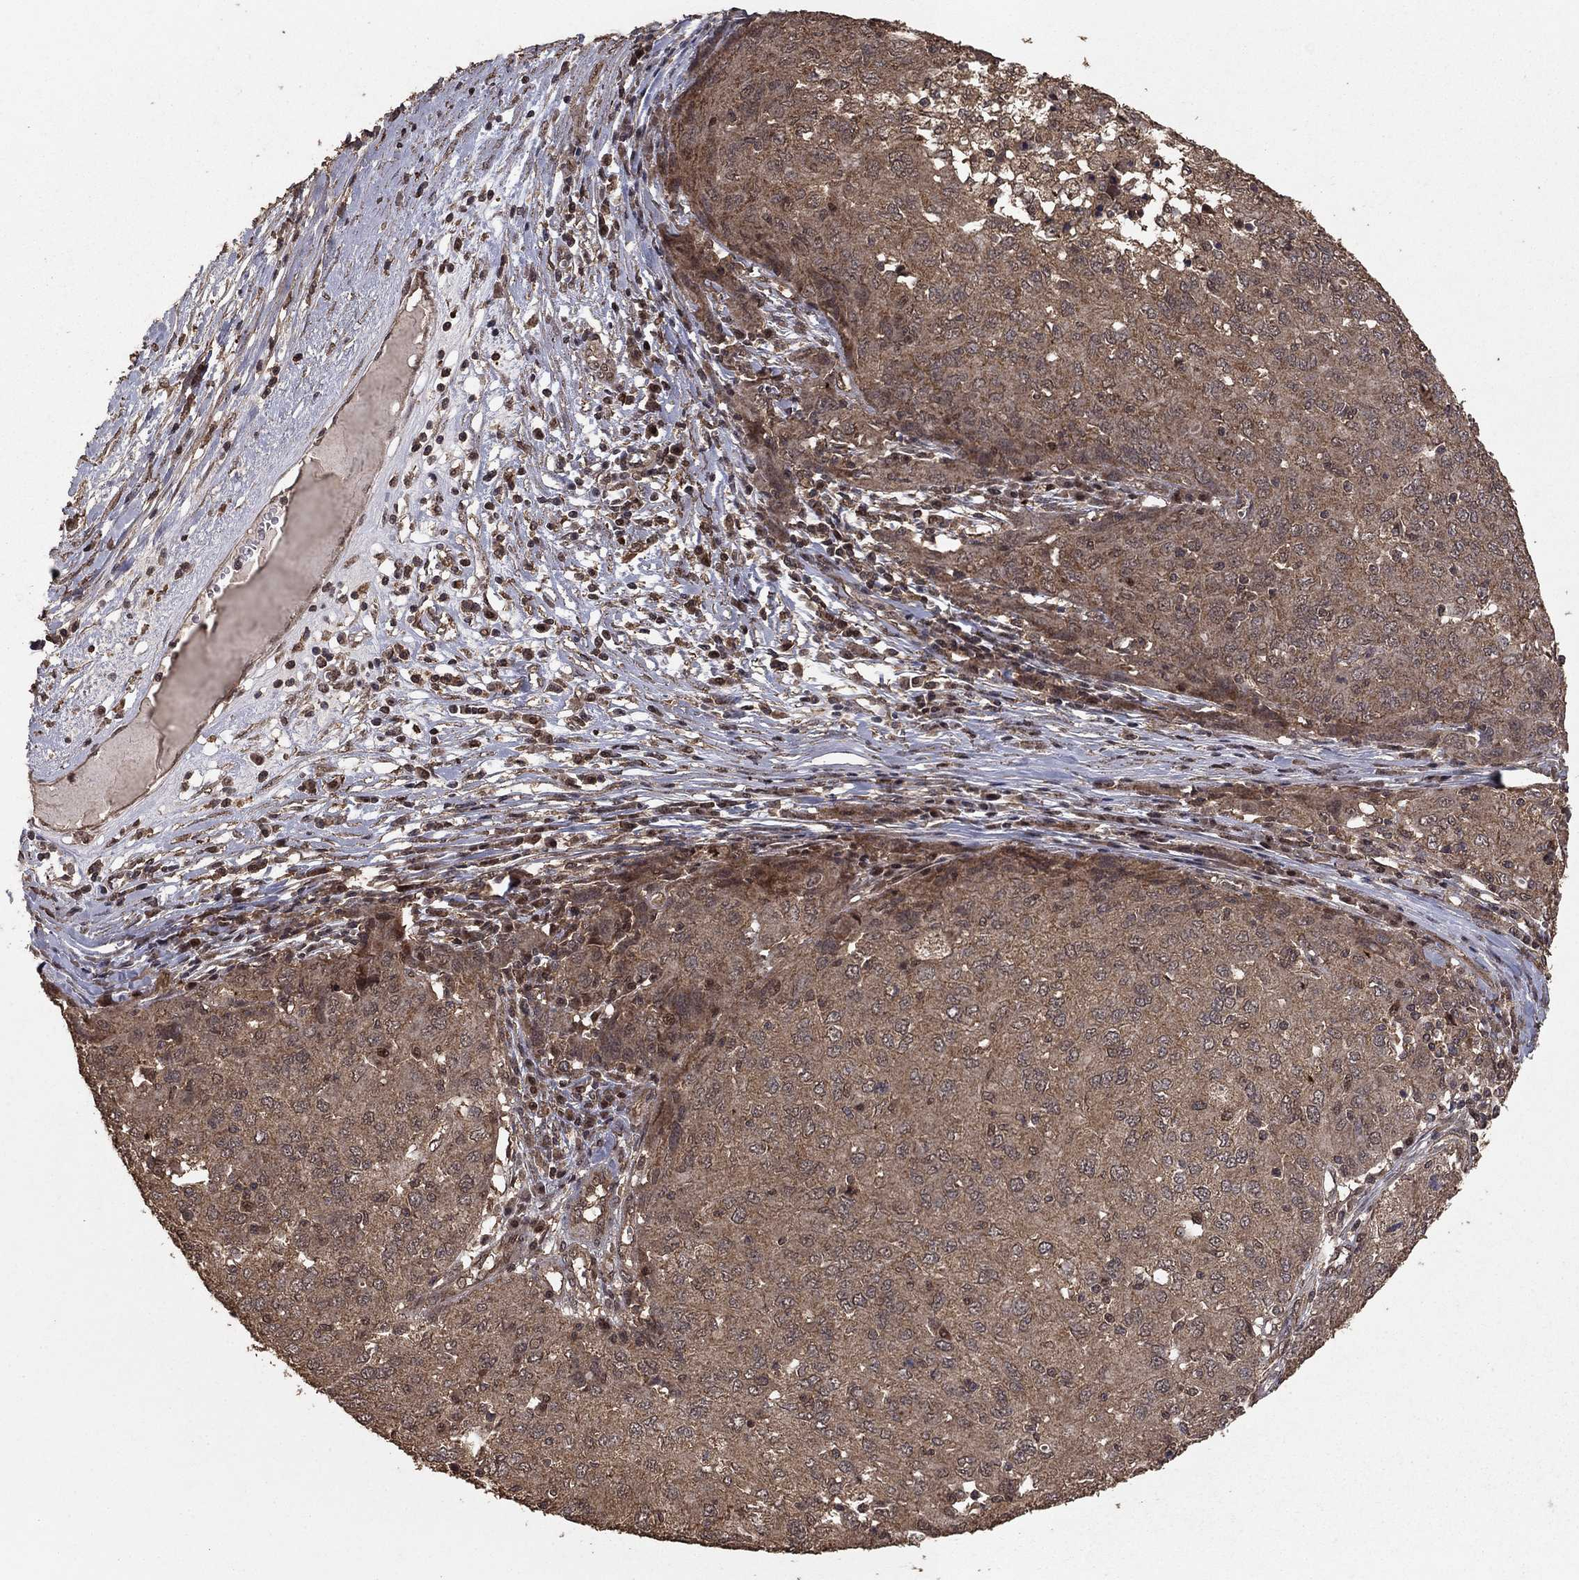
{"staining": {"intensity": "weak", "quantity": ">75%", "location": "cytoplasmic/membranous"}, "tissue": "ovarian cancer", "cell_type": "Tumor cells", "image_type": "cancer", "snomed": [{"axis": "morphology", "description": "Carcinoma, endometroid"}, {"axis": "topography", "description": "Ovary"}], "caption": "Ovarian cancer stained with immunohistochemistry (IHC) demonstrates weak cytoplasmic/membranous positivity in approximately >75% of tumor cells.", "gene": "PRDM1", "patient": {"sex": "female", "age": 50}}